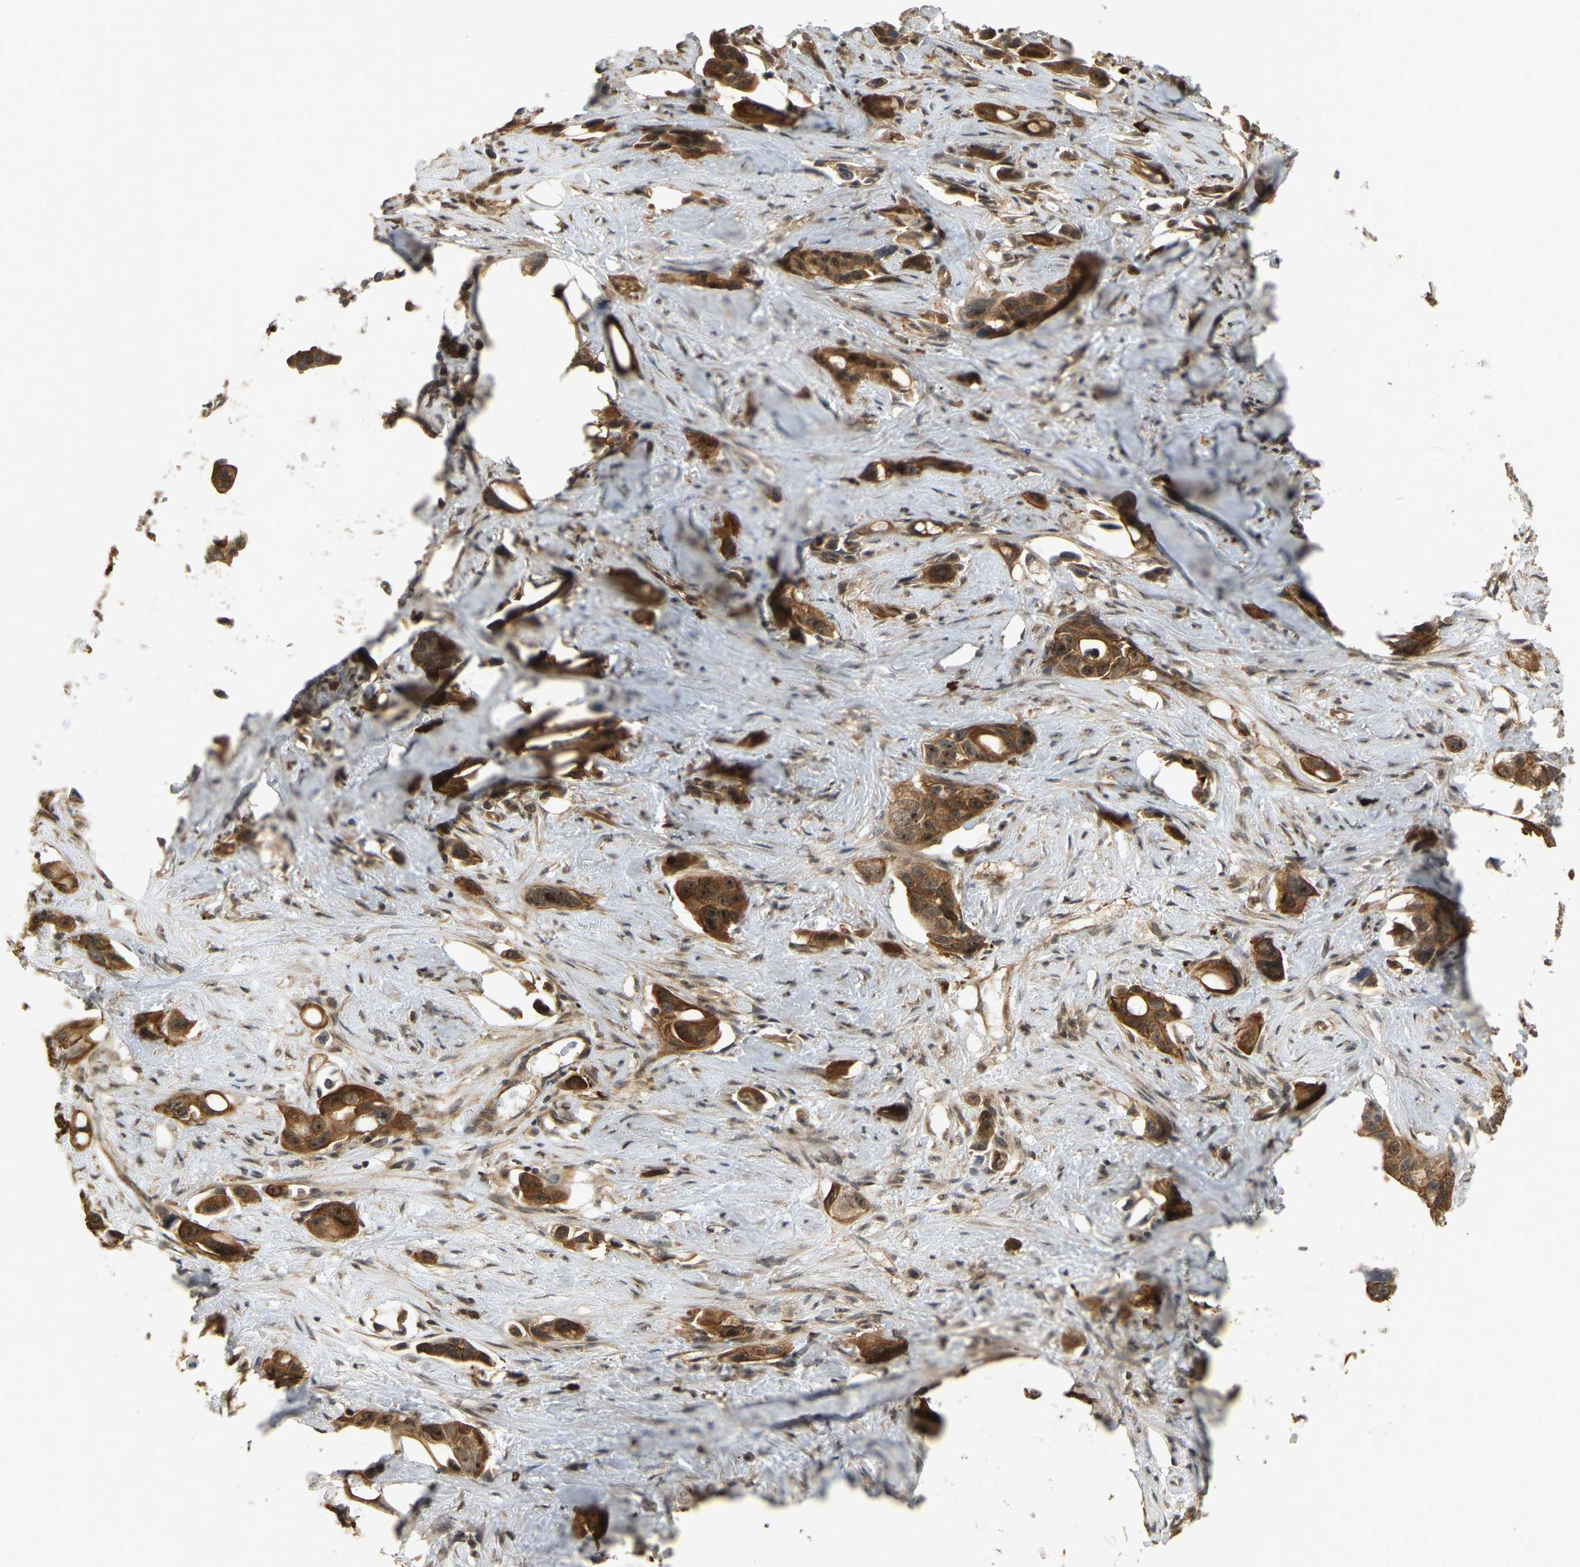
{"staining": {"intensity": "strong", "quantity": ">75%", "location": "cytoplasmic/membranous,nuclear"}, "tissue": "pancreatic cancer", "cell_type": "Tumor cells", "image_type": "cancer", "snomed": [{"axis": "morphology", "description": "Adenocarcinoma, NOS"}, {"axis": "topography", "description": "Pancreas"}], "caption": "Pancreatic cancer (adenocarcinoma) stained with IHC reveals strong cytoplasmic/membranous and nuclear positivity in approximately >75% of tumor cells.", "gene": "BRF2", "patient": {"sex": "male", "age": 53}}